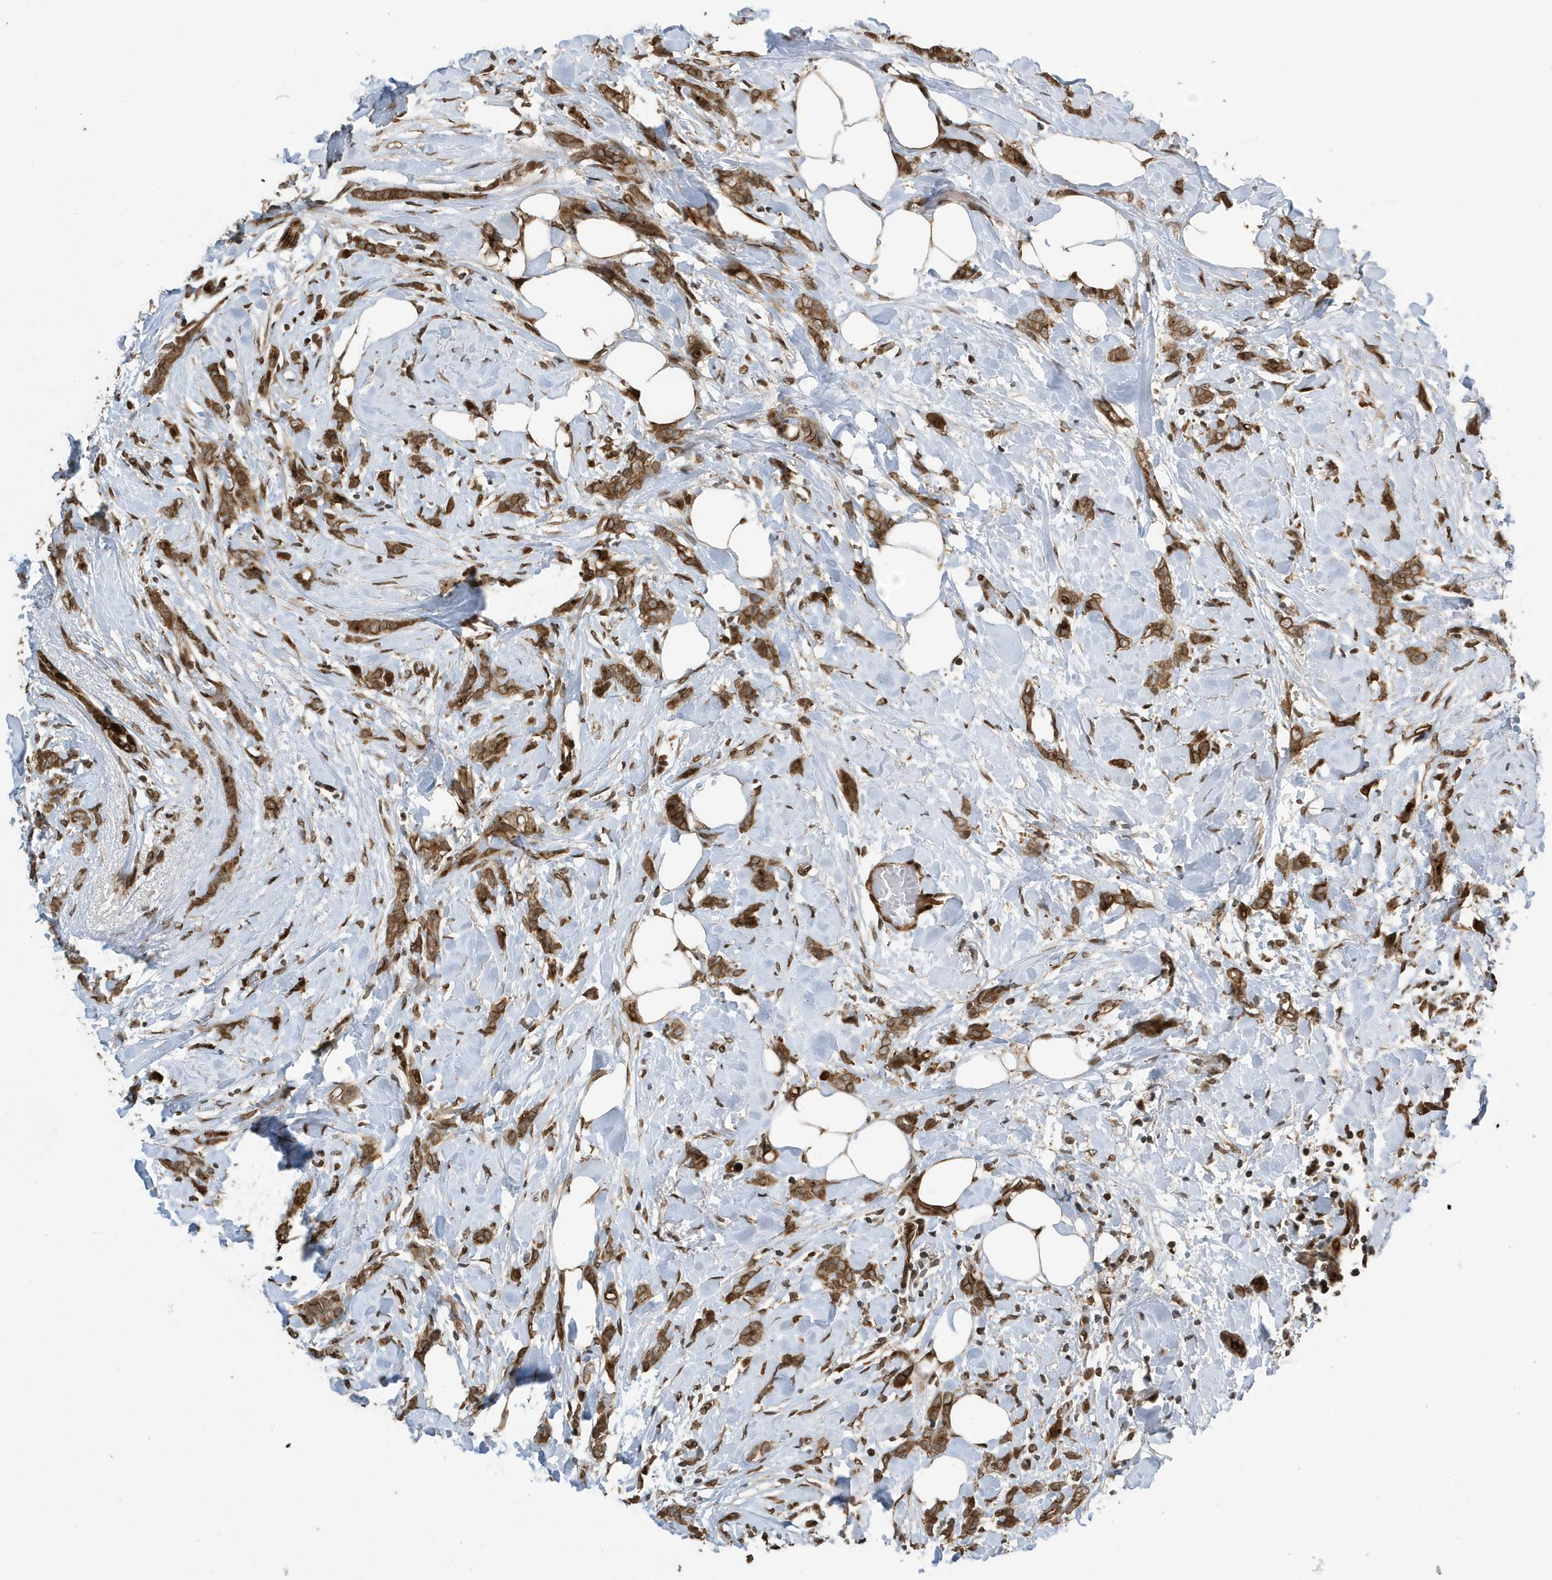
{"staining": {"intensity": "moderate", "quantity": ">75%", "location": "cytoplasmic/membranous,nuclear"}, "tissue": "breast cancer", "cell_type": "Tumor cells", "image_type": "cancer", "snomed": [{"axis": "morphology", "description": "Lobular carcinoma, in situ"}, {"axis": "morphology", "description": "Lobular carcinoma"}, {"axis": "topography", "description": "Breast"}], "caption": "Tumor cells show moderate cytoplasmic/membranous and nuclear expression in about >75% of cells in breast cancer.", "gene": "DUSP18", "patient": {"sex": "female", "age": 41}}